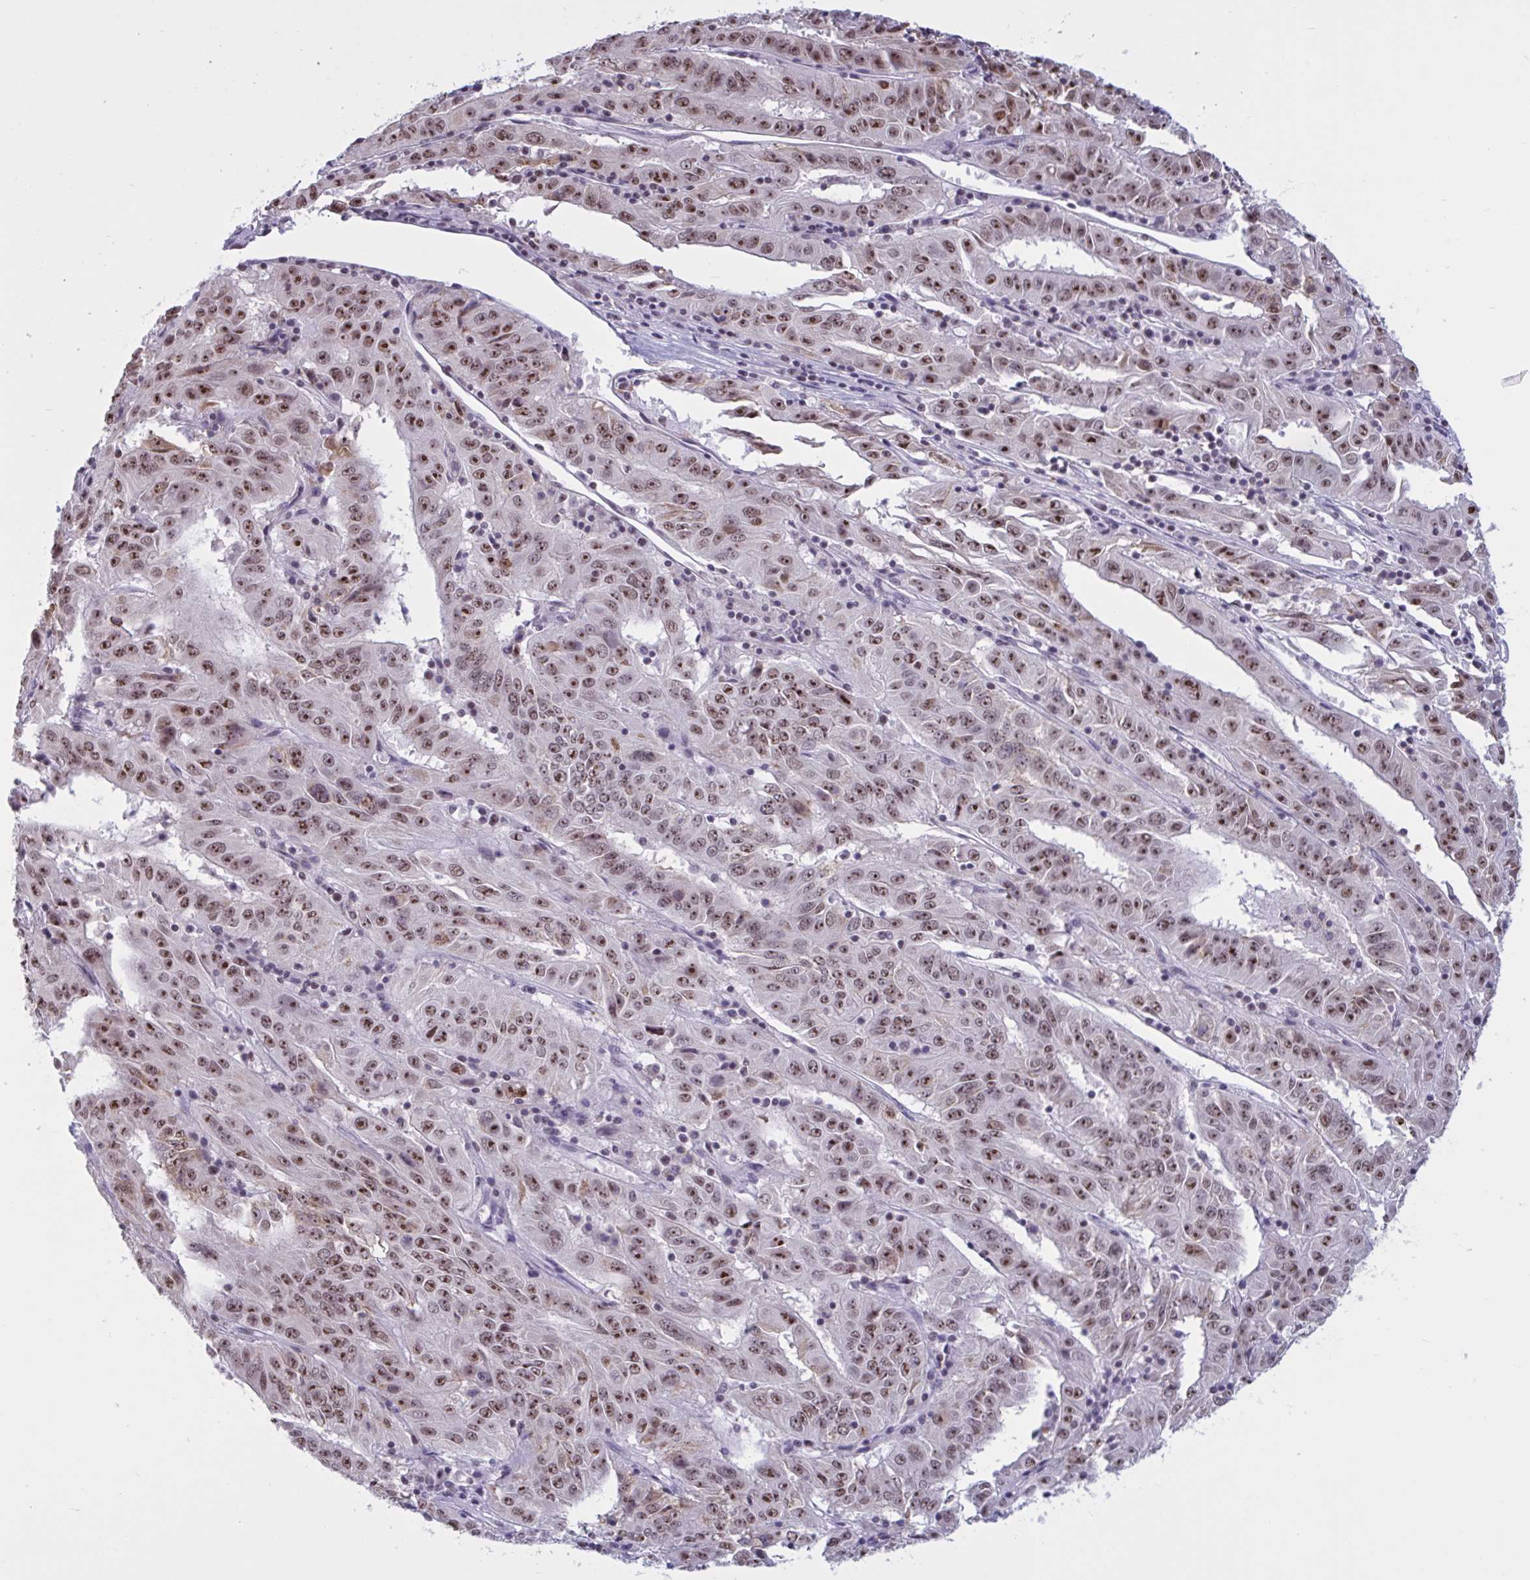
{"staining": {"intensity": "moderate", "quantity": ">75%", "location": "nuclear"}, "tissue": "pancreatic cancer", "cell_type": "Tumor cells", "image_type": "cancer", "snomed": [{"axis": "morphology", "description": "Adenocarcinoma, NOS"}, {"axis": "topography", "description": "Pancreas"}], "caption": "Protein analysis of pancreatic cancer tissue exhibits moderate nuclear expression in about >75% of tumor cells.", "gene": "TGM6", "patient": {"sex": "male", "age": 63}}